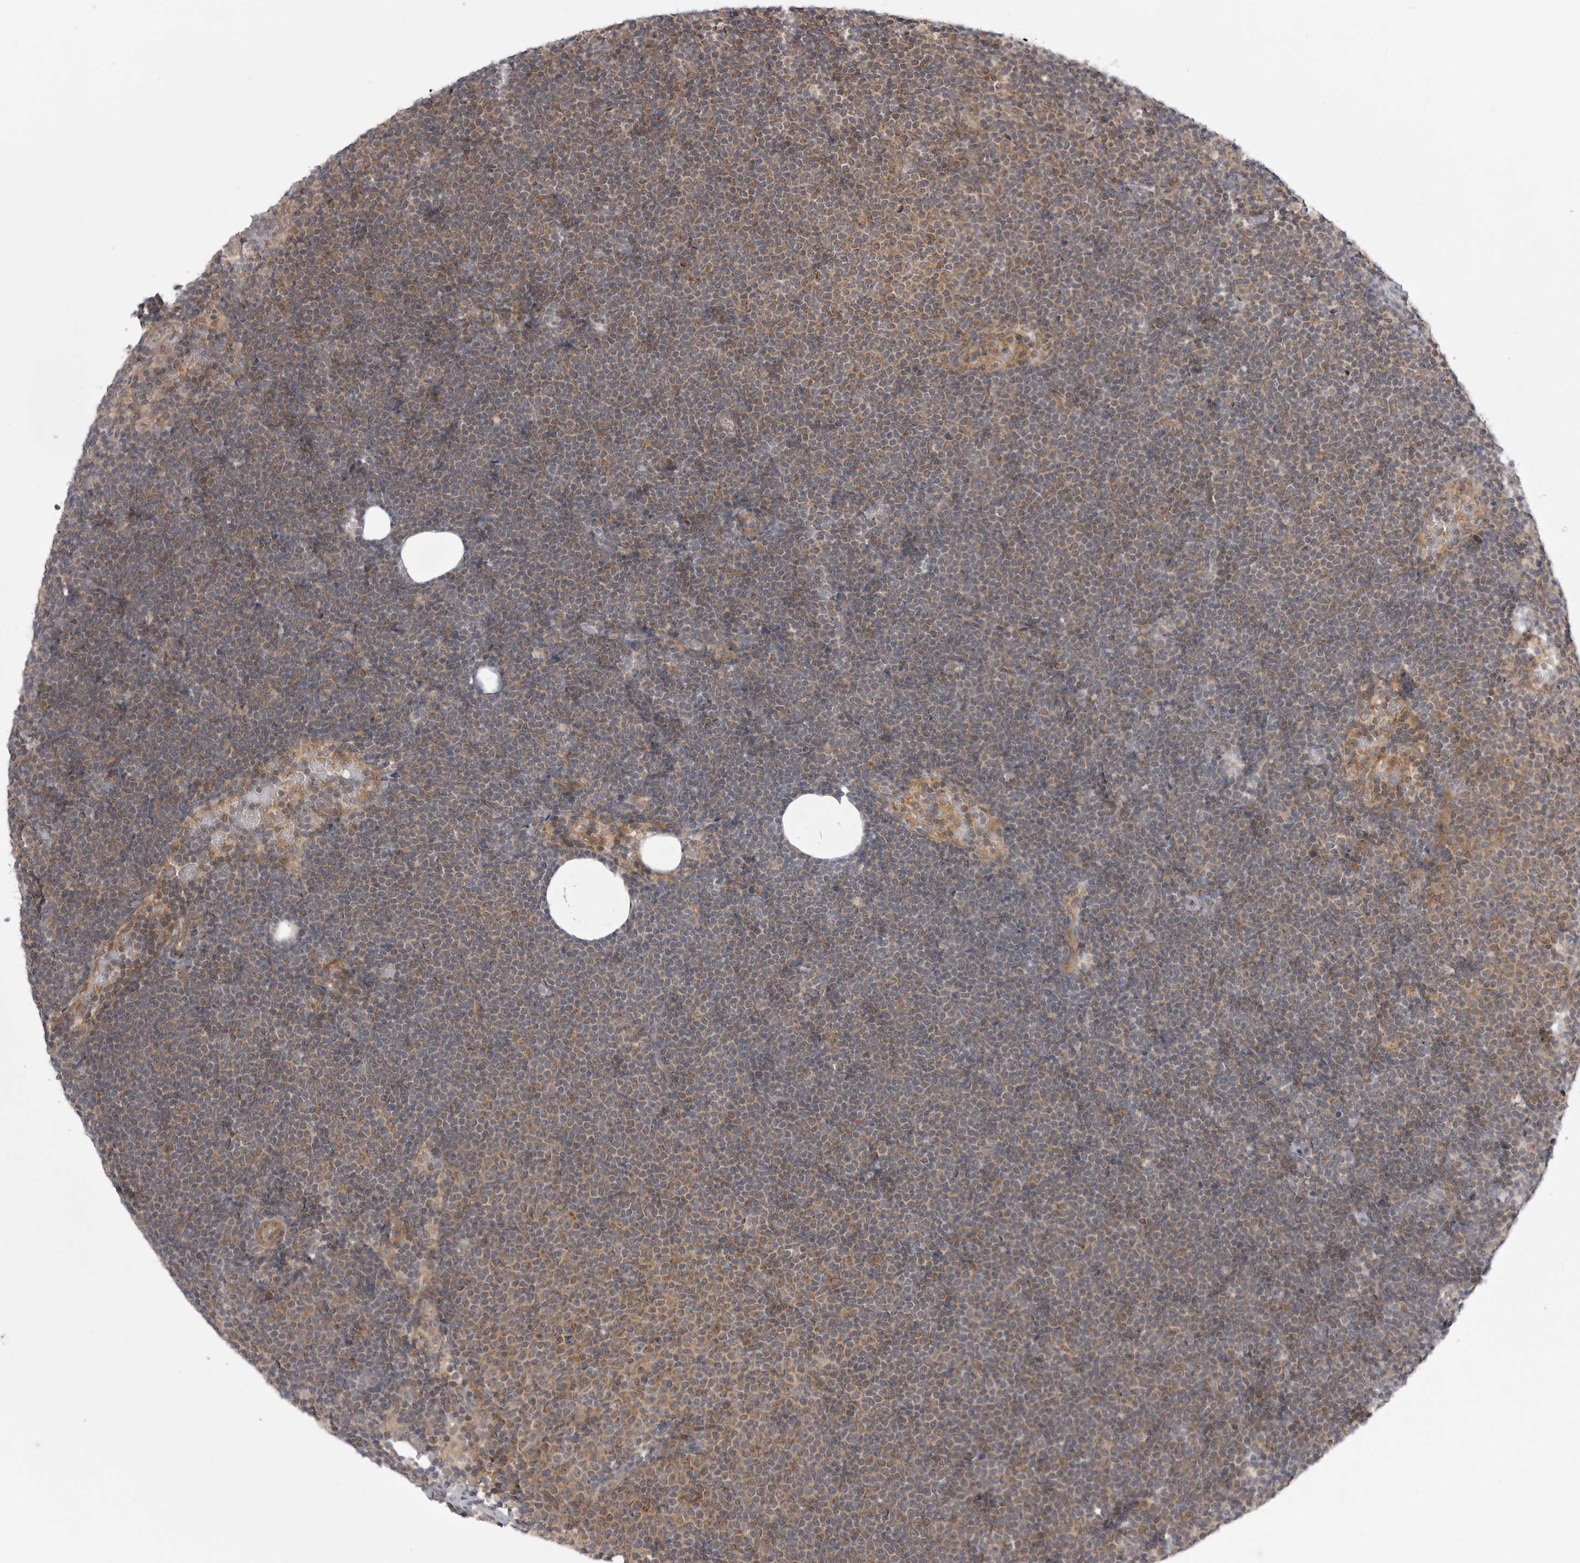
{"staining": {"intensity": "moderate", "quantity": ">75%", "location": "cytoplasmic/membranous"}, "tissue": "lymphoma", "cell_type": "Tumor cells", "image_type": "cancer", "snomed": [{"axis": "morphology", "description": "Malignant lymphoma, non-Hodgkin's type, Low grade"}, {"axis": "topography", "description": "Lymph node"}], "caption": "A micrograph of lymphoma stained for a protein shows moderate cytoplasmic/membranous brown staining in tumor cells.", "gene": "CCDC18", "patient": {"sex": "female", "age": 53}}